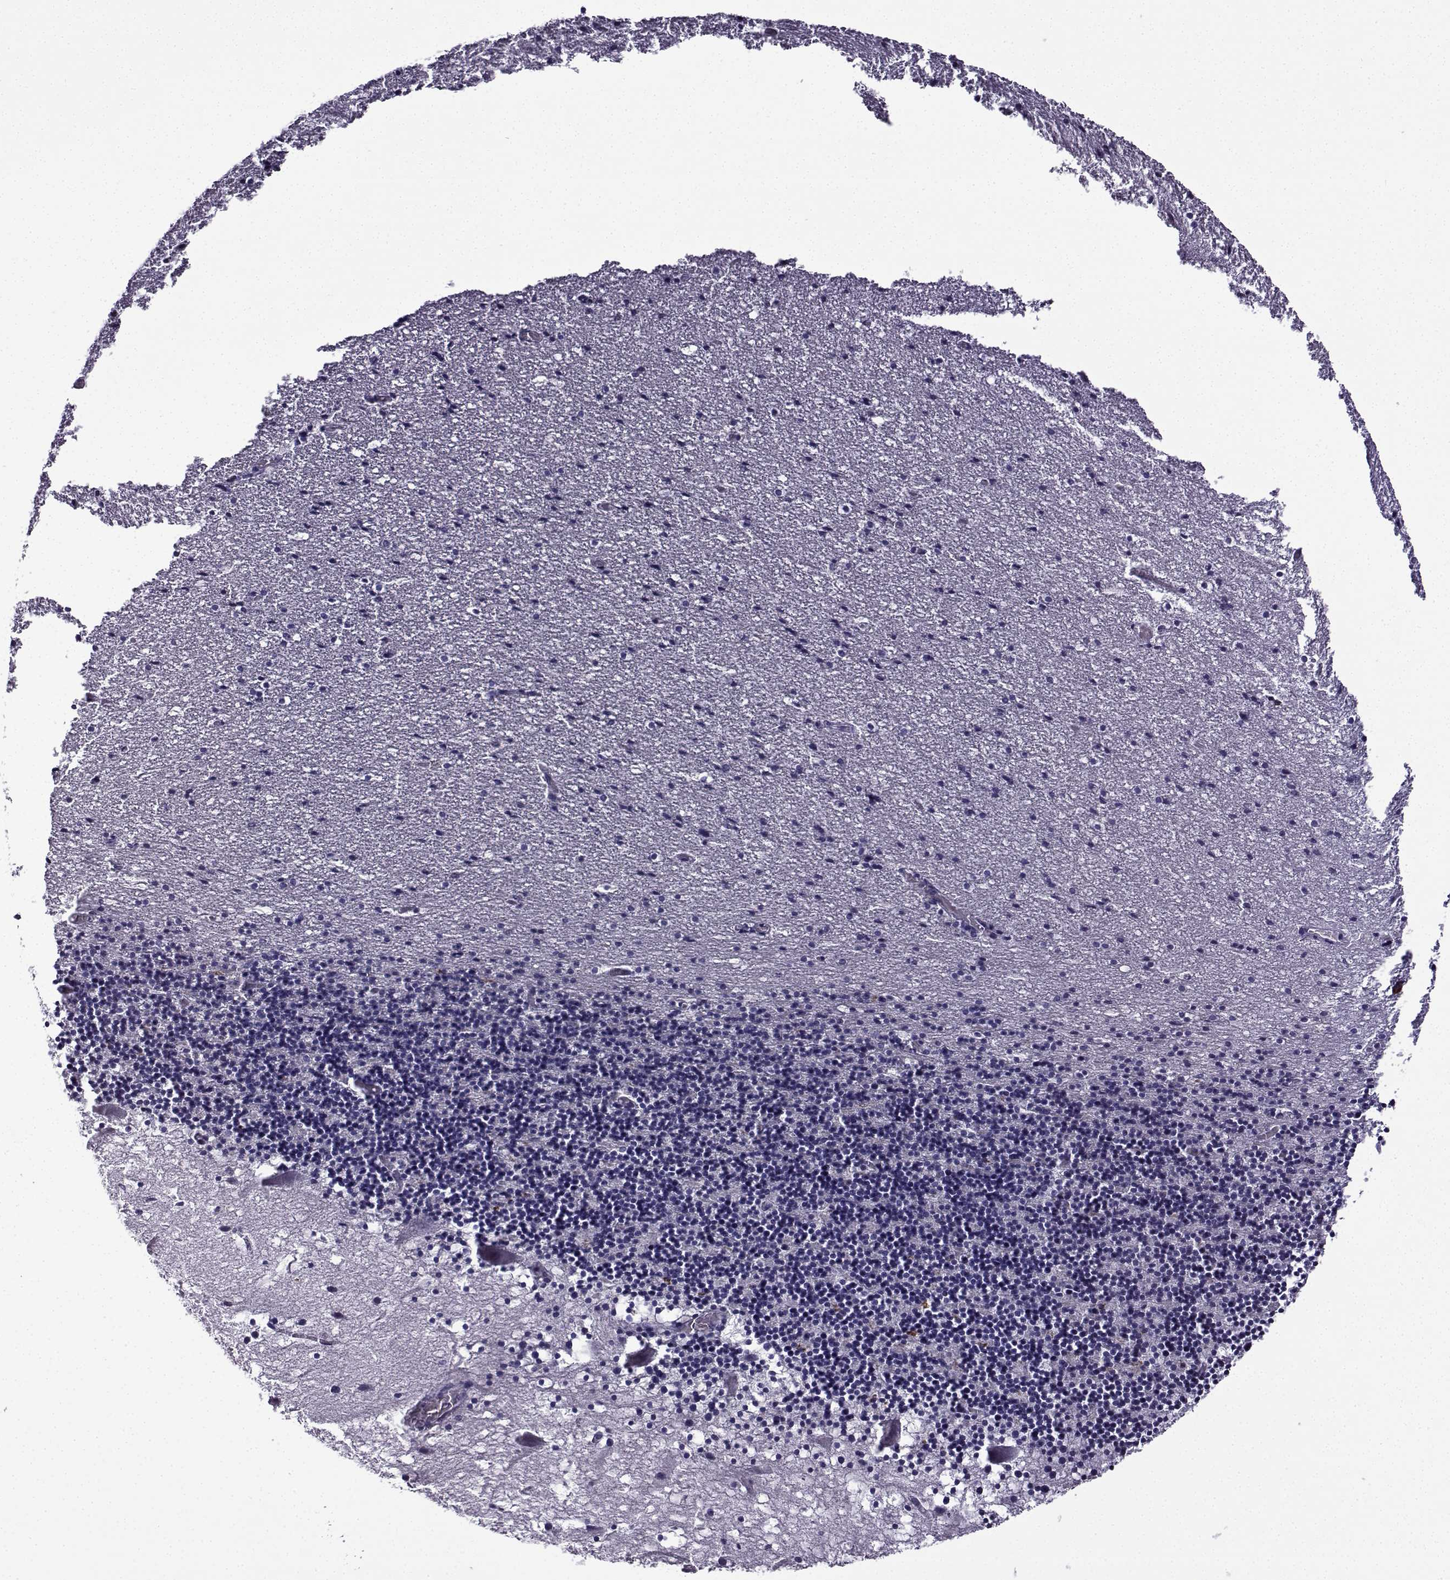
{"staining": {"intensity": "negative", "quantity": "none", "location": "none"}, "tissue": "cerebellum", "cell_type": "Cells in granular layer", "image_type": "normal", "snomed": [{"axis": "morphology", "description": "Normal tissue, NOS"}, {"axis": "topography", "description": "Cerebellum"}], "caption": "Immunohistochemistry image of benign cerebellum stained for a protein (brown), which reveals no staining in cells in granular layer.", "gene": "HTR7", "patient": {"sex": "male", "age": 37}}